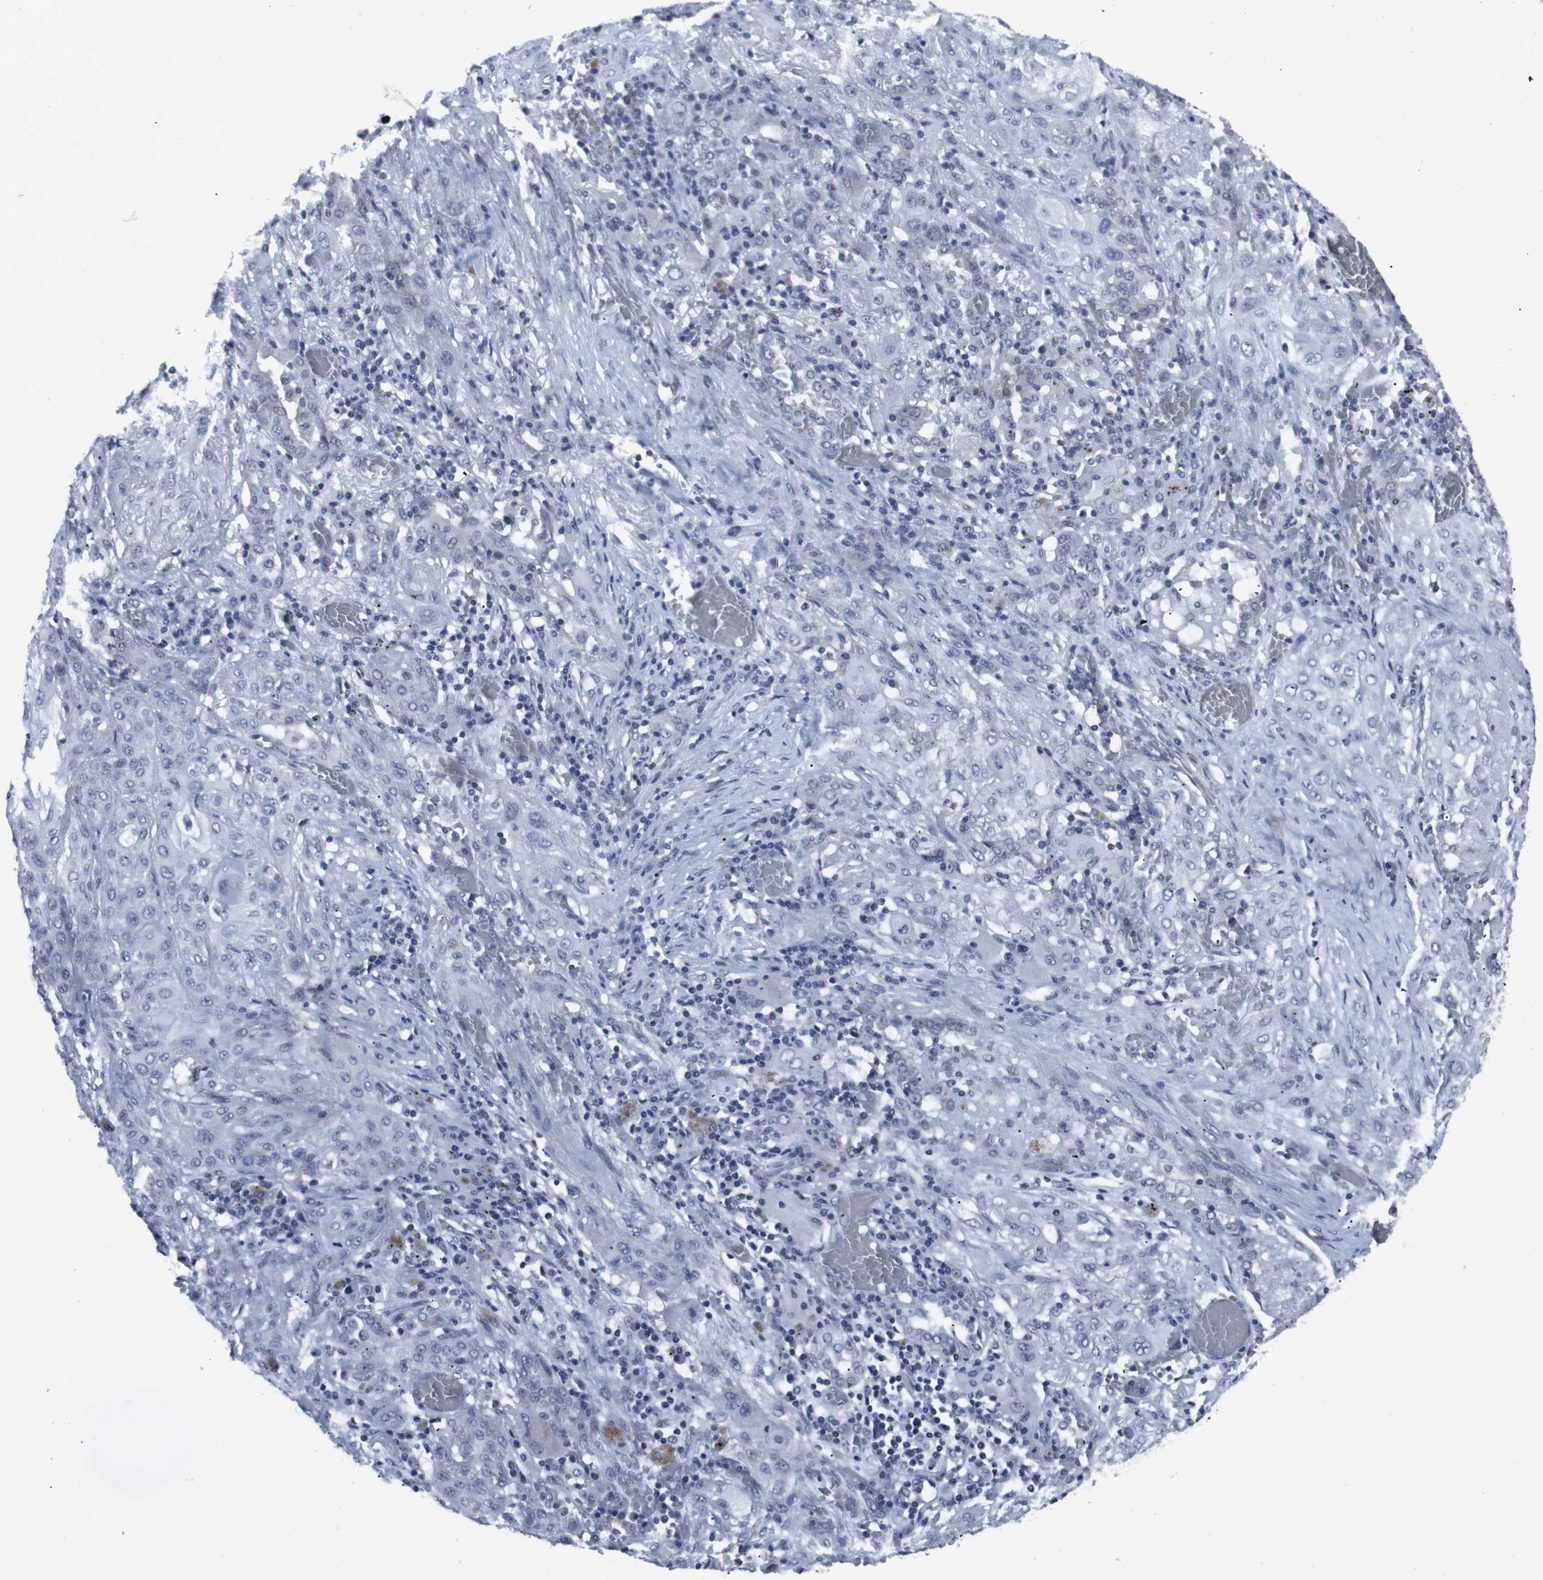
{"staining": {"intensity": "negative", "quantity": "none", "location": "none"}, "tissue": "lung cancer", "cell_type": "Tumor cells", "image_type": "cancer", "snomed": [{"axis": "morphology", "description": "Squamous cell carcinoma, NOS"}, {"axis": "topography", "description": "Lung"}], "caption": "Tumor cells are negative for brown protein staining in lung cancer (squamous cell carcinoma).", "gene": "GEMIN2", "patient": {"sex": "female", "age": 47}}